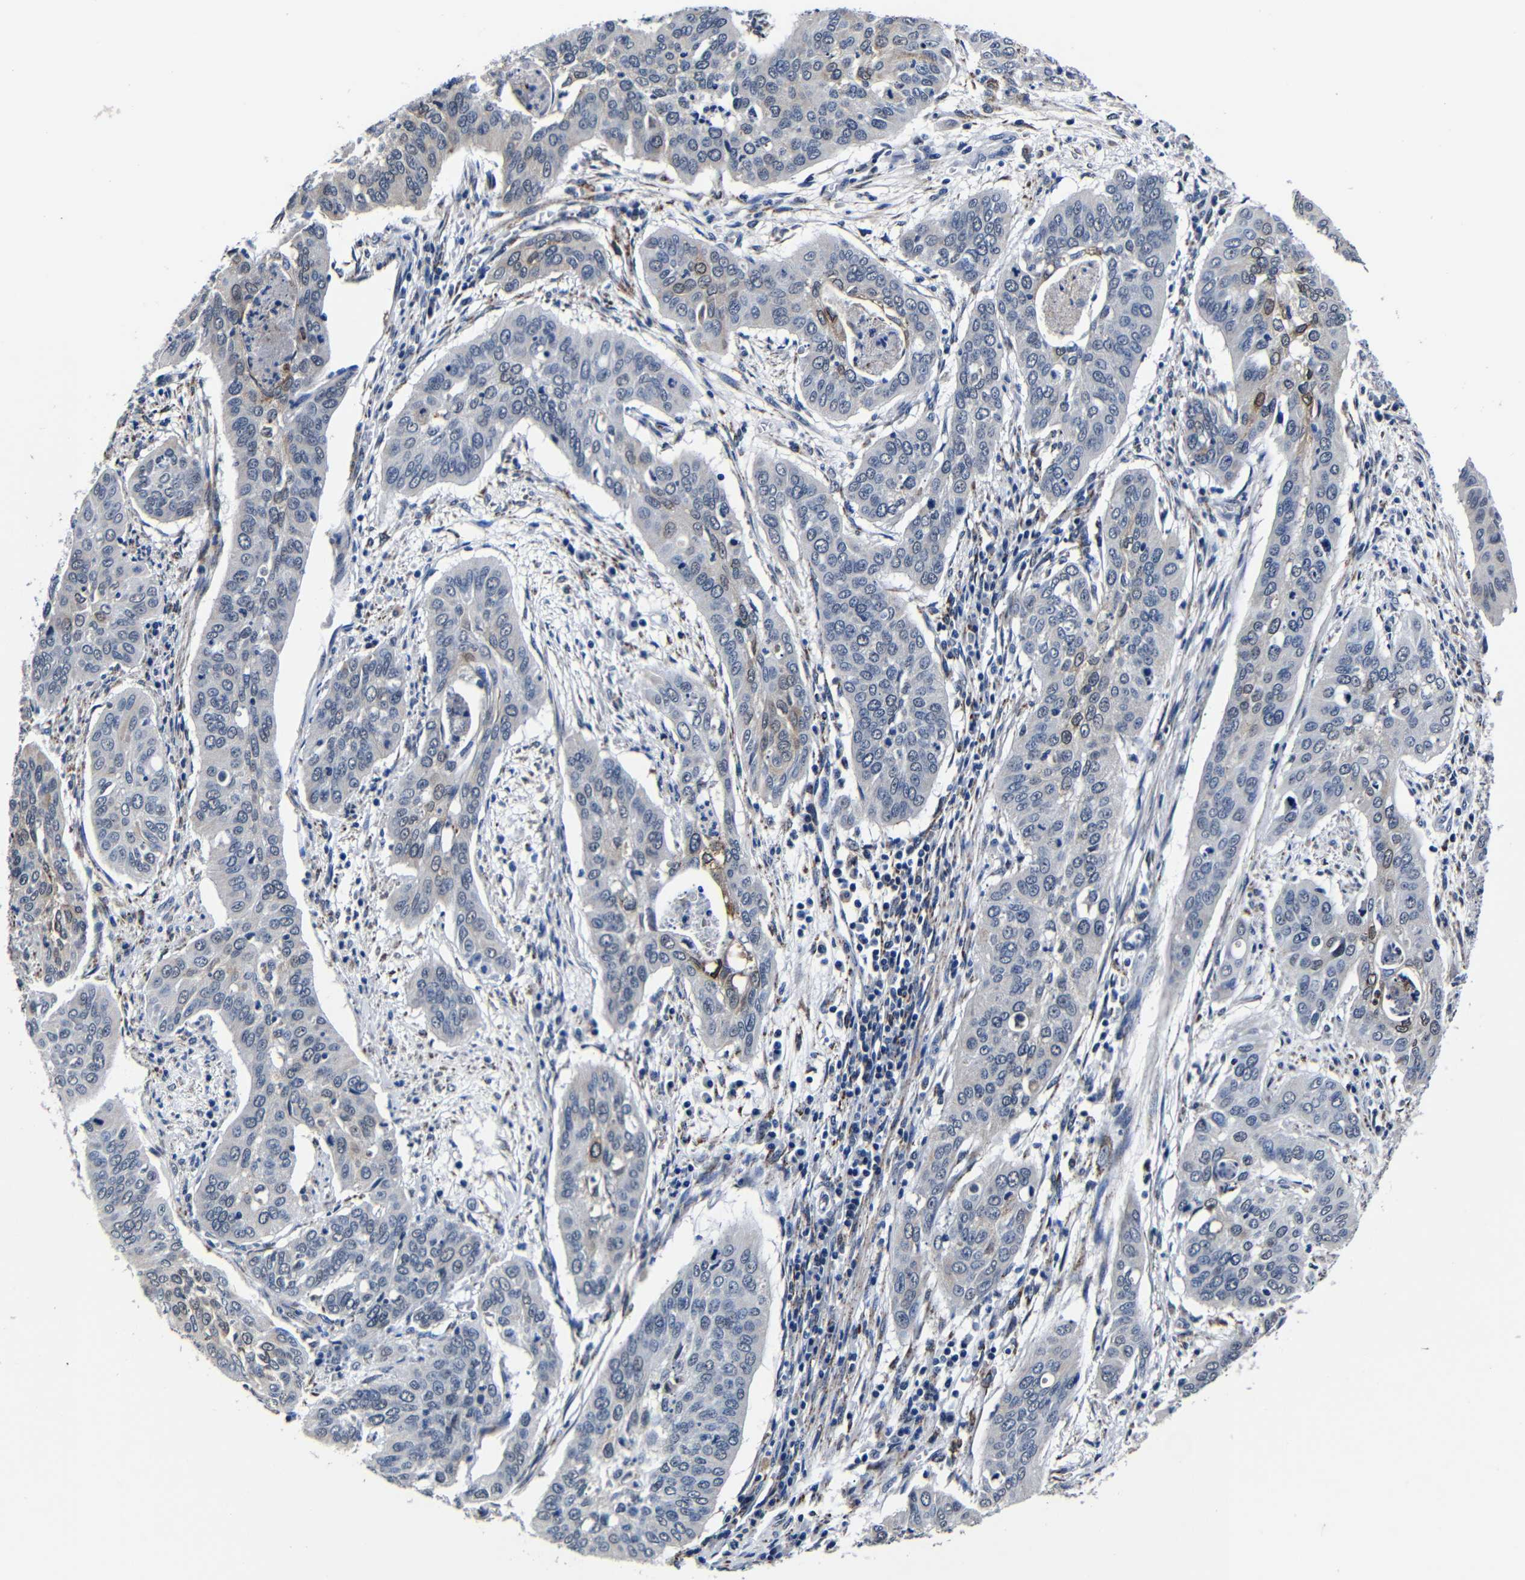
{"staining": {"intensity": "weak", "quantity": "<25%", "location": "cytoplasmic/membranous"}, "tissue": "cervical cancer", "cell_type": "Tumor cells", "image_type": "cancer", "snomed": [{"axis": "morphology", "description": "Squamous cell carcinoma, NOS"}, {"axis": "topography", "description": "Cervix"}], "caption": "Photomicrograph shows no protein expression in tumor cells of cervical cancer tissue.", "gene": "DEPP1", "patient": {"sex": "female", "age": 39}}